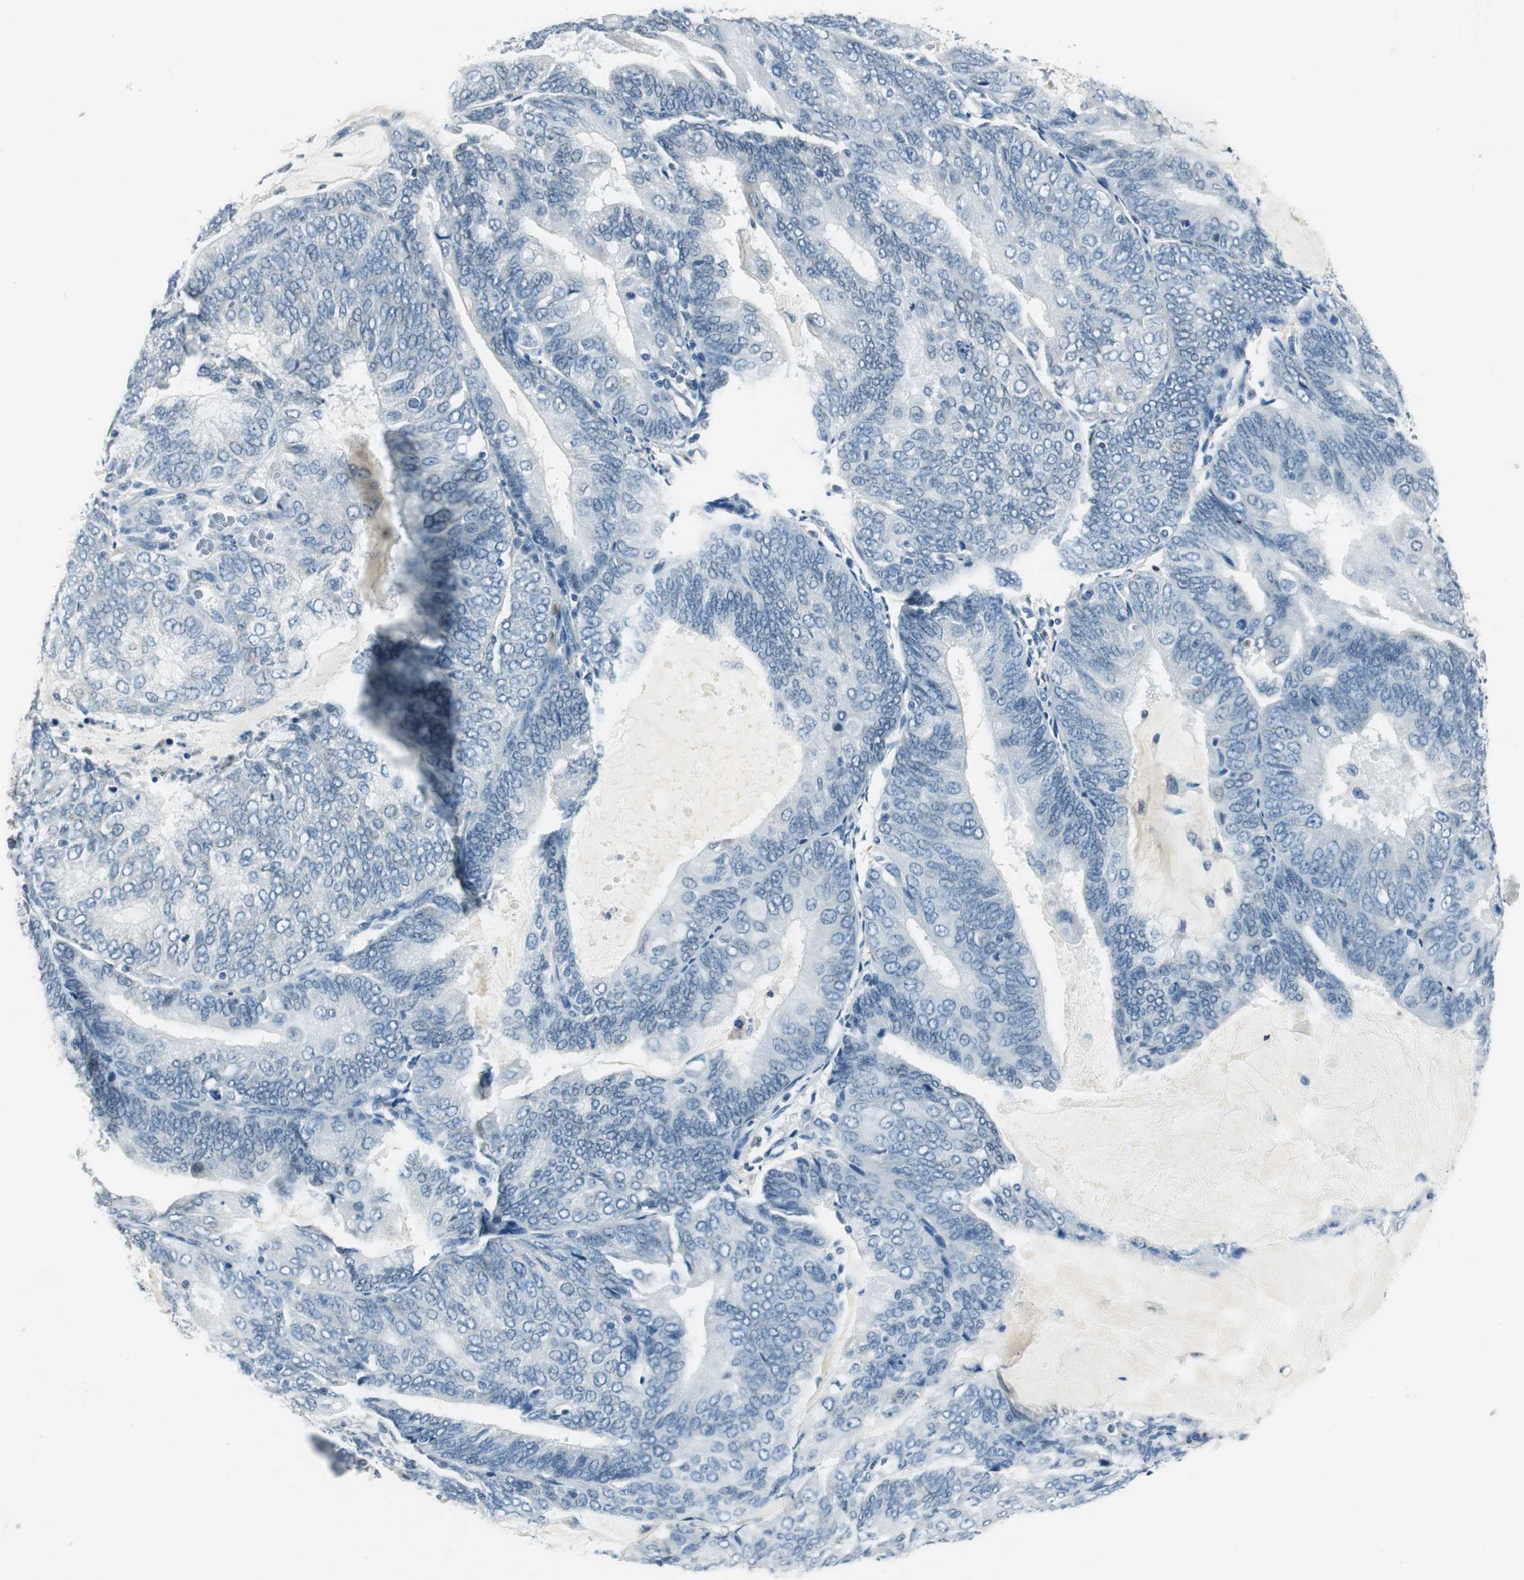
{"staining": {"intensity": "negative", "quantity": "none", "location": "none"}, "tissue": "endometrial cancer", "cell_type": "Tumor cells", "image_type": "cancer", "snomed": [{"axis": "morphology", "description": "Adenocarcinoma, NOS"}, {"axis": "topography", "description": "Endometrium"}], "caption": "Tumor cells show no significant positivity in endometrial adenocarcinoma.", "gene": "ME1", "patient": {"sex": "female", "age": 81}}